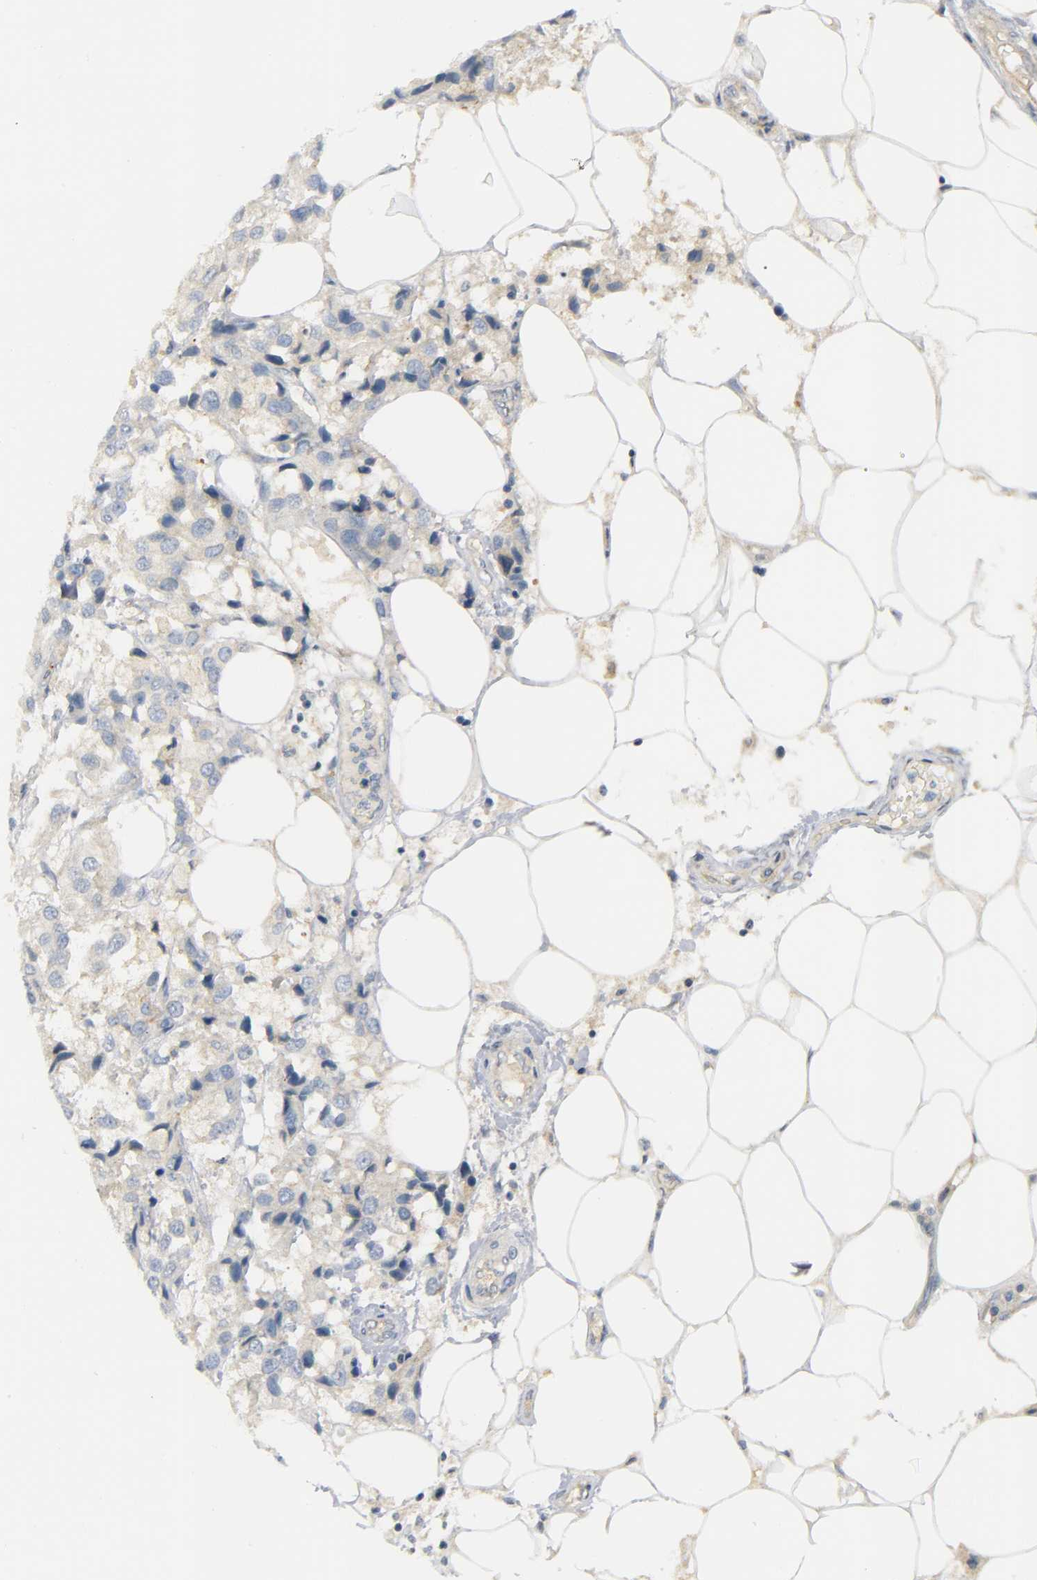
{"staining": {"intensity": "weak", "quantity": ">75%", "location": "cytoplasmic/membranous"}, "tissue": "breast cancer", "cell_type": "Tumor cells", "image_type": "cancer", "snomed": [{"axis": "morphology", "description": "Duct carcinoma"}, {"axis": "topography", "description": "Breast"}], "caption": "A low amount of weak cytoplasmic/membranous positivity is present in about >75% of tumor cells in breast infiltrating ductal carcinoma tissue. Using DAB (brown) and hematoxylin (blue) stains, captured at high magnification using brightfield microscopy.", "gene": "HDAC6", "patient": {"sex": "female", "age": 80}}